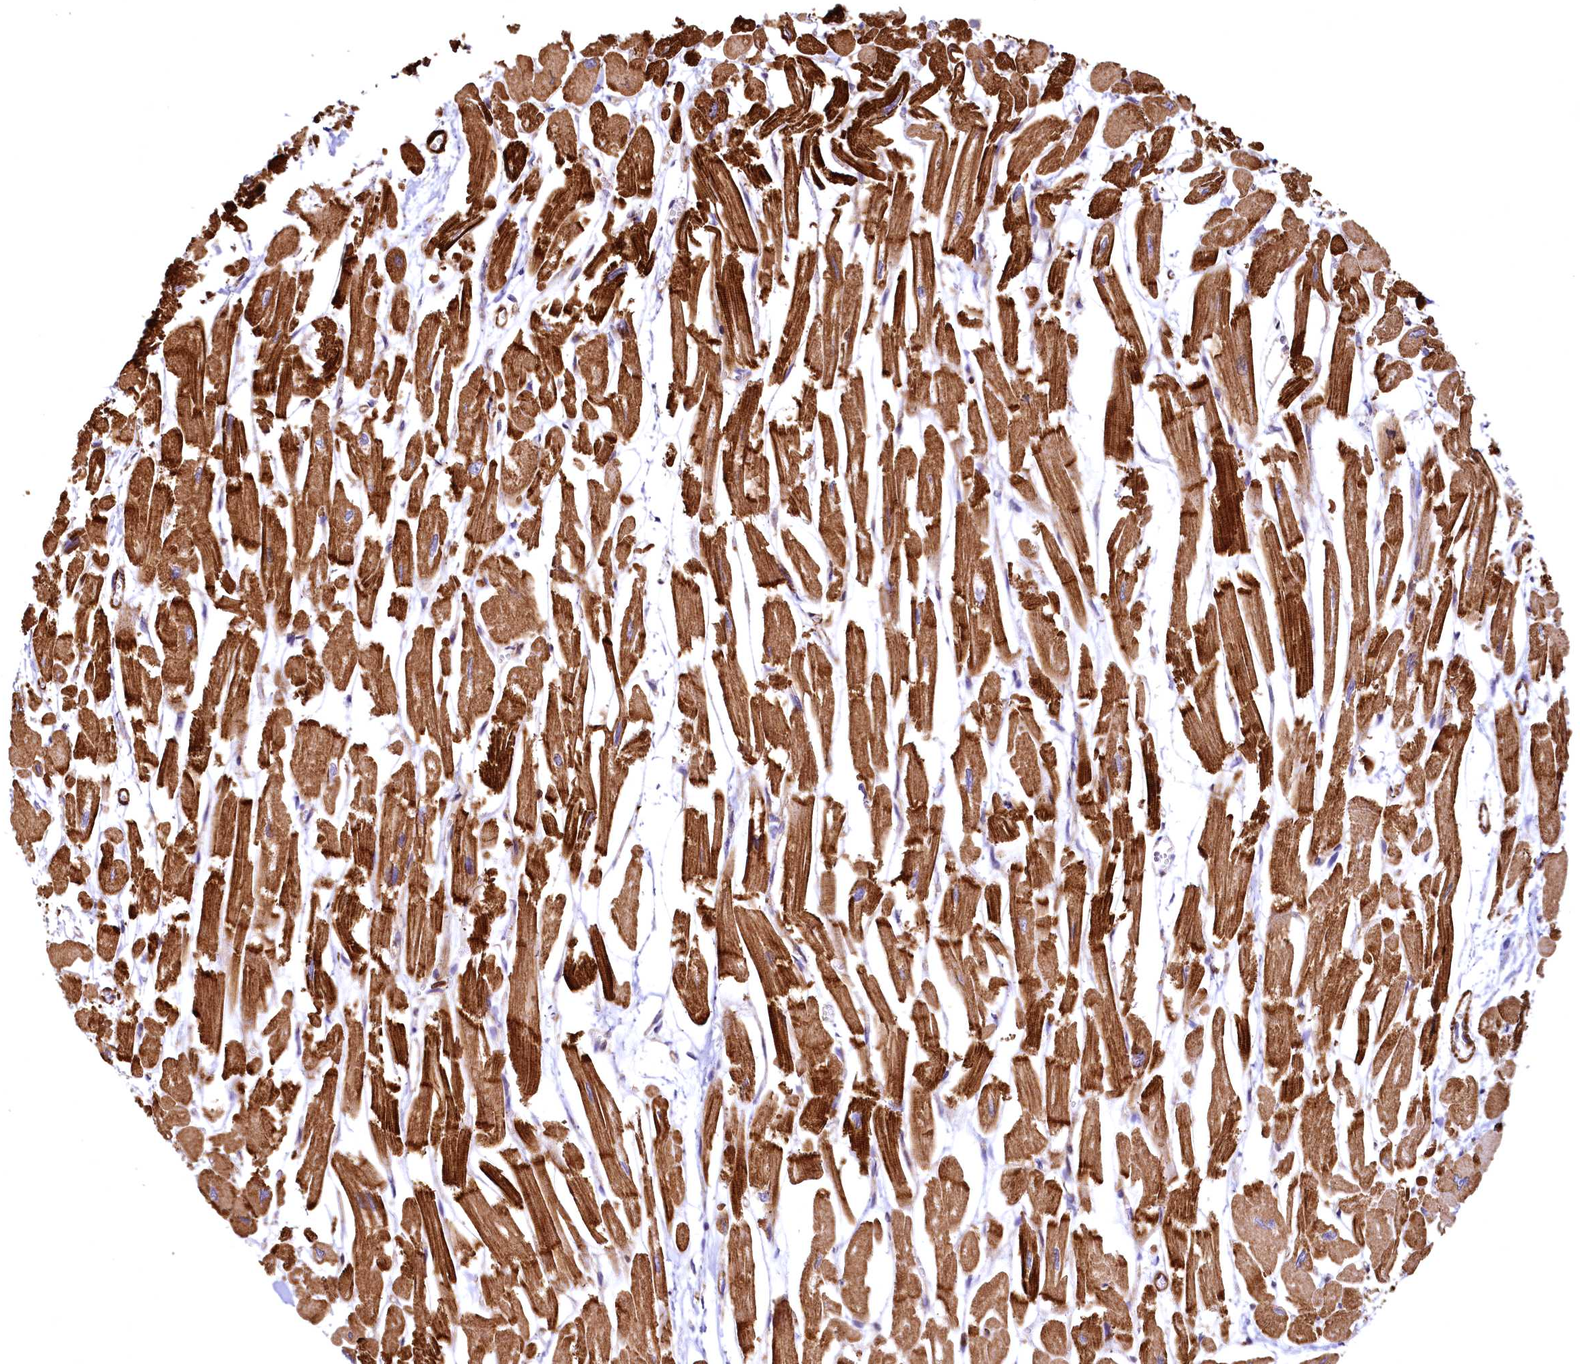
{"staining": {"intensity": "strong", "quantity": ">75%", "location": "cytoplasmic/membranous"}, "tissue": "heart muscle", "cell_type": "Cardiomyocytes", "image_type": "normal", "snomed": [{"axis": "morphology", "description": "Normal tissue, NOS"}, {"axis": "topography", "description": "Heart"}], "caption": "High-magnification brightfield microscopy of benign heart muscle stained with DAB (3,3'-diaminobenzidine) (brown) and counterstained with hematoxylin (blue). cardiomyocytes exhibit strong cytoplasmic/membranous positivity is identified in approximately>75% of cells.", "gene": "THBS1", "patient": {"sex": "male", "age": 54}}